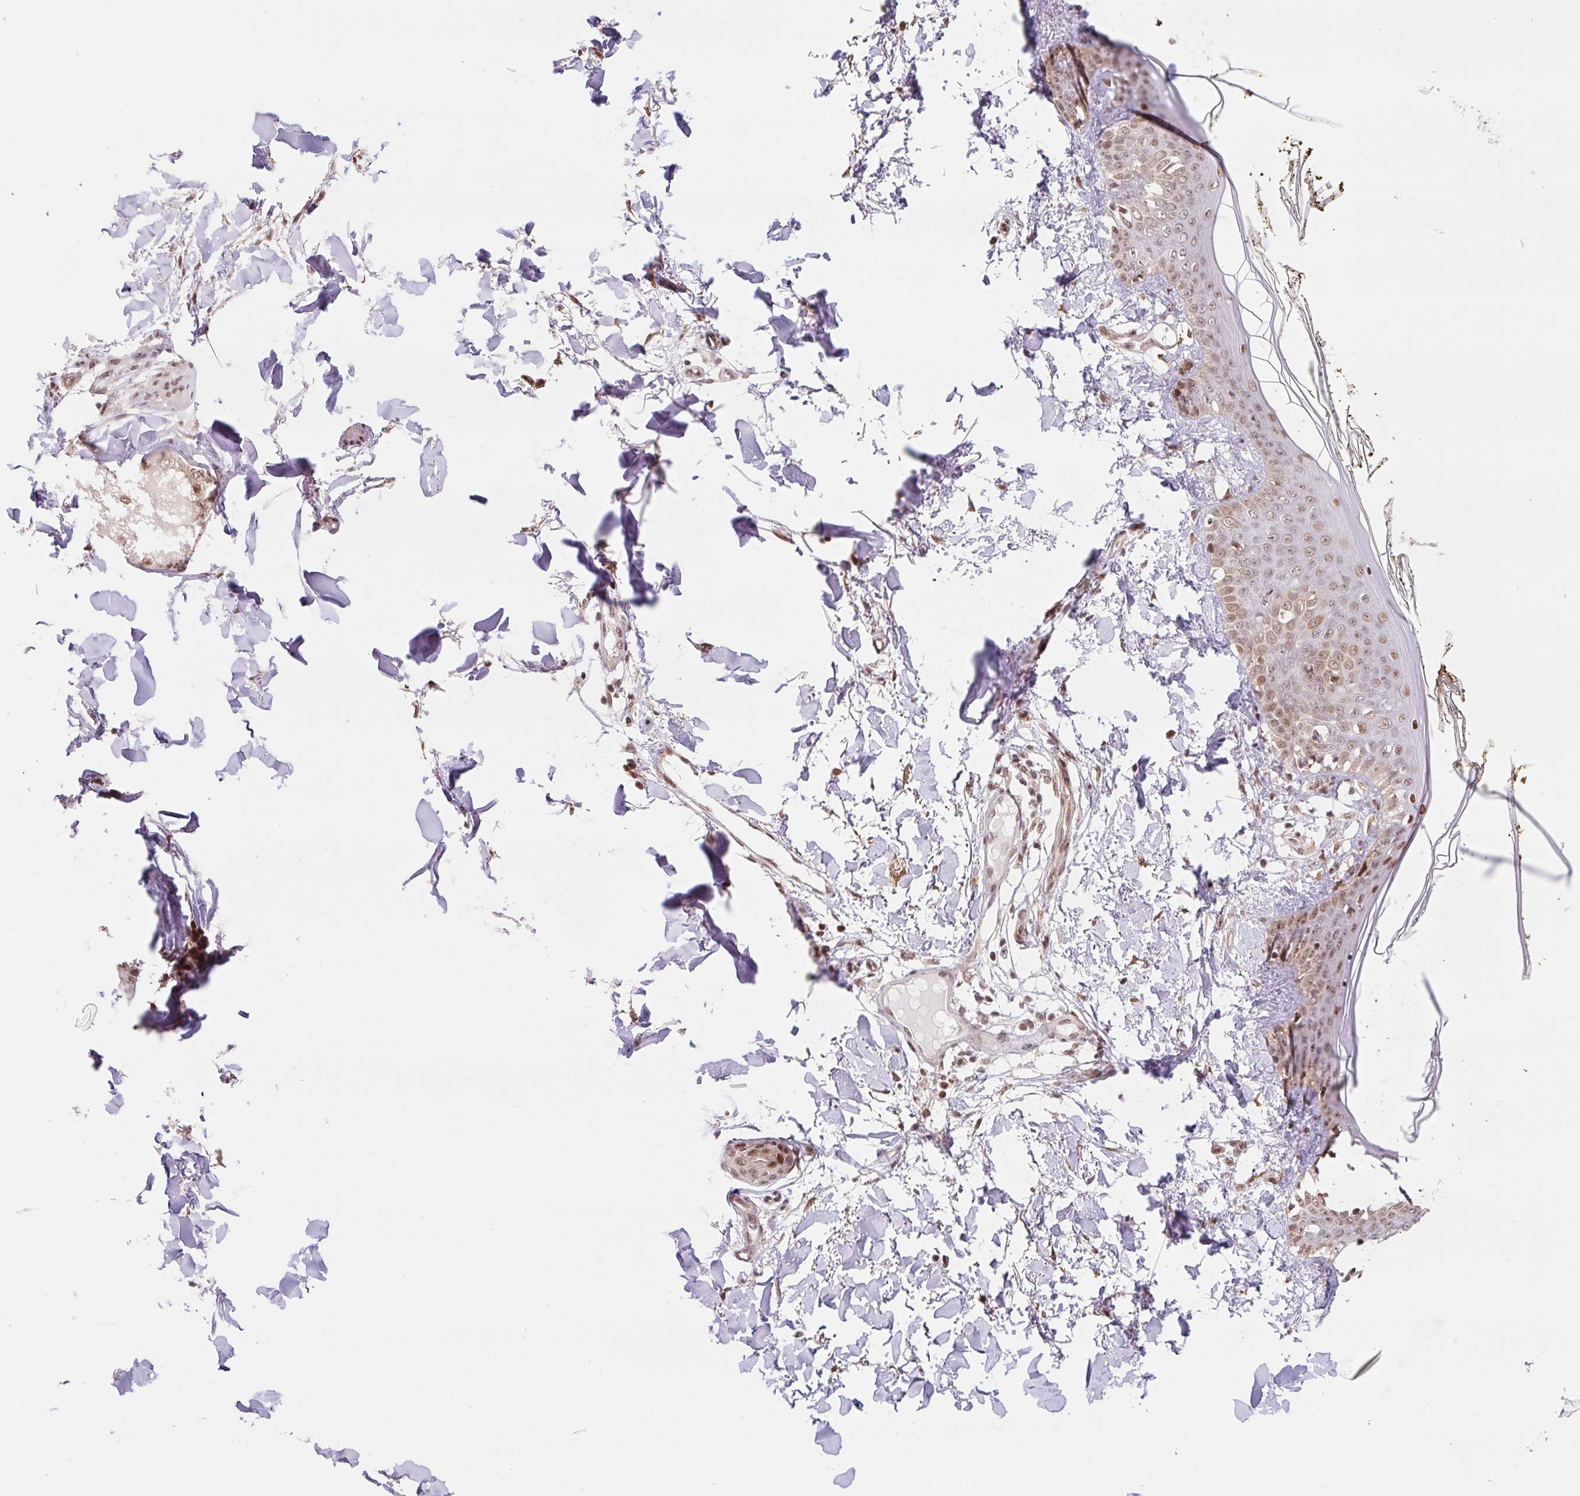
{"staining": {"intensity": "moderate", "quantity": ">75%", "location": "nuclear"}, "tissue": "skin", "cell_type": "Fibroblasts", "image_type": "normal", "snomed": [{"axis": "morphology", "description": "Normal tissue, NOS"}, {"axis": "topography", "description": "Skin"}], "caption": "Human skin stained with a brown dye reveals moderate nuclear positive expression in approximately >75% of fibroblasts.", "gene": "INTS8", "patient": {"sex": "female", "age": 34}}